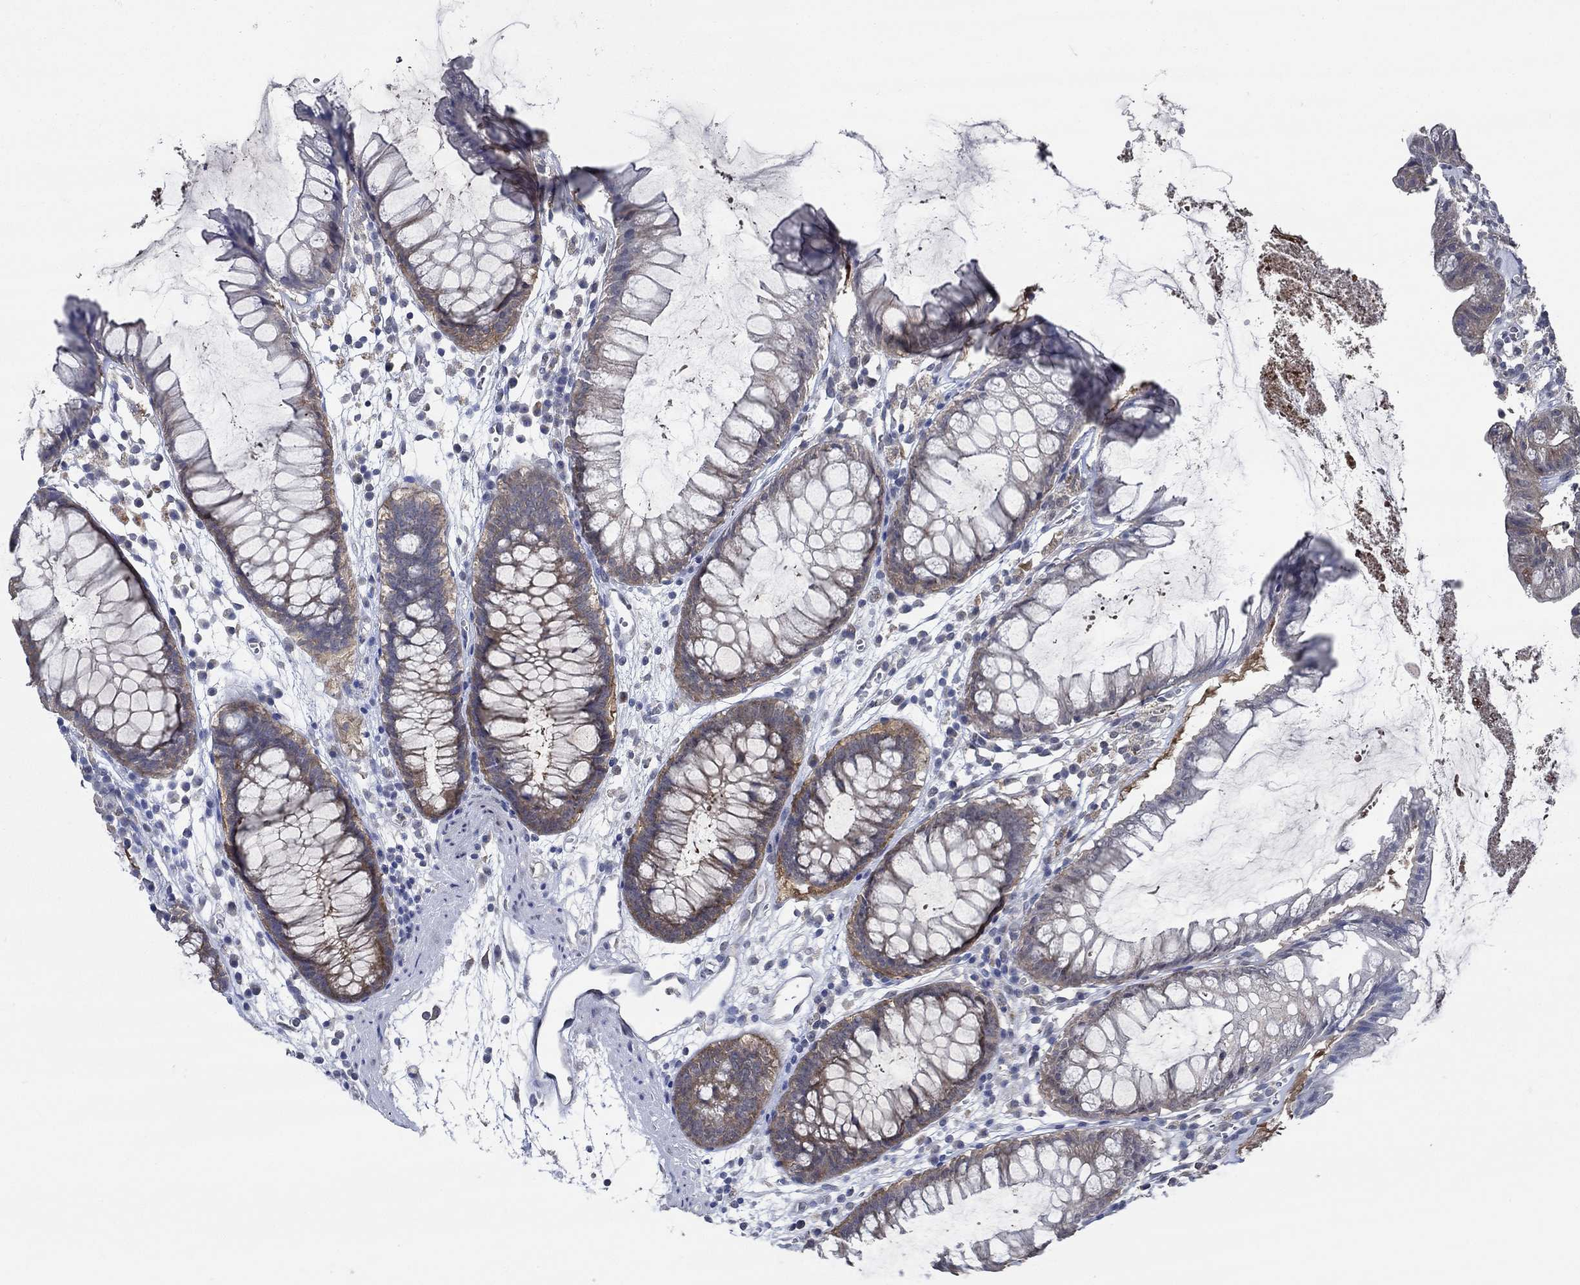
{"staining": {"intensity": "negative", "quantity": "none", "location": "none"}, "tissue": "colon", "cell_type": "Endothelial cells", "image_type": "normal", "snomed": [{"axis": "morphology", "description": "Normal tissue, NOS"}, {"axis": "morphology", "description": "Adenocarcinoma, NOS"}, {"axis": "topography", "description": "Colon"}], "caption": "An image of colon stained for a protein displays no brown staining in endothelial cells.", "gene": "DACT1", "patient": {"sex": "male", "age": 65}}